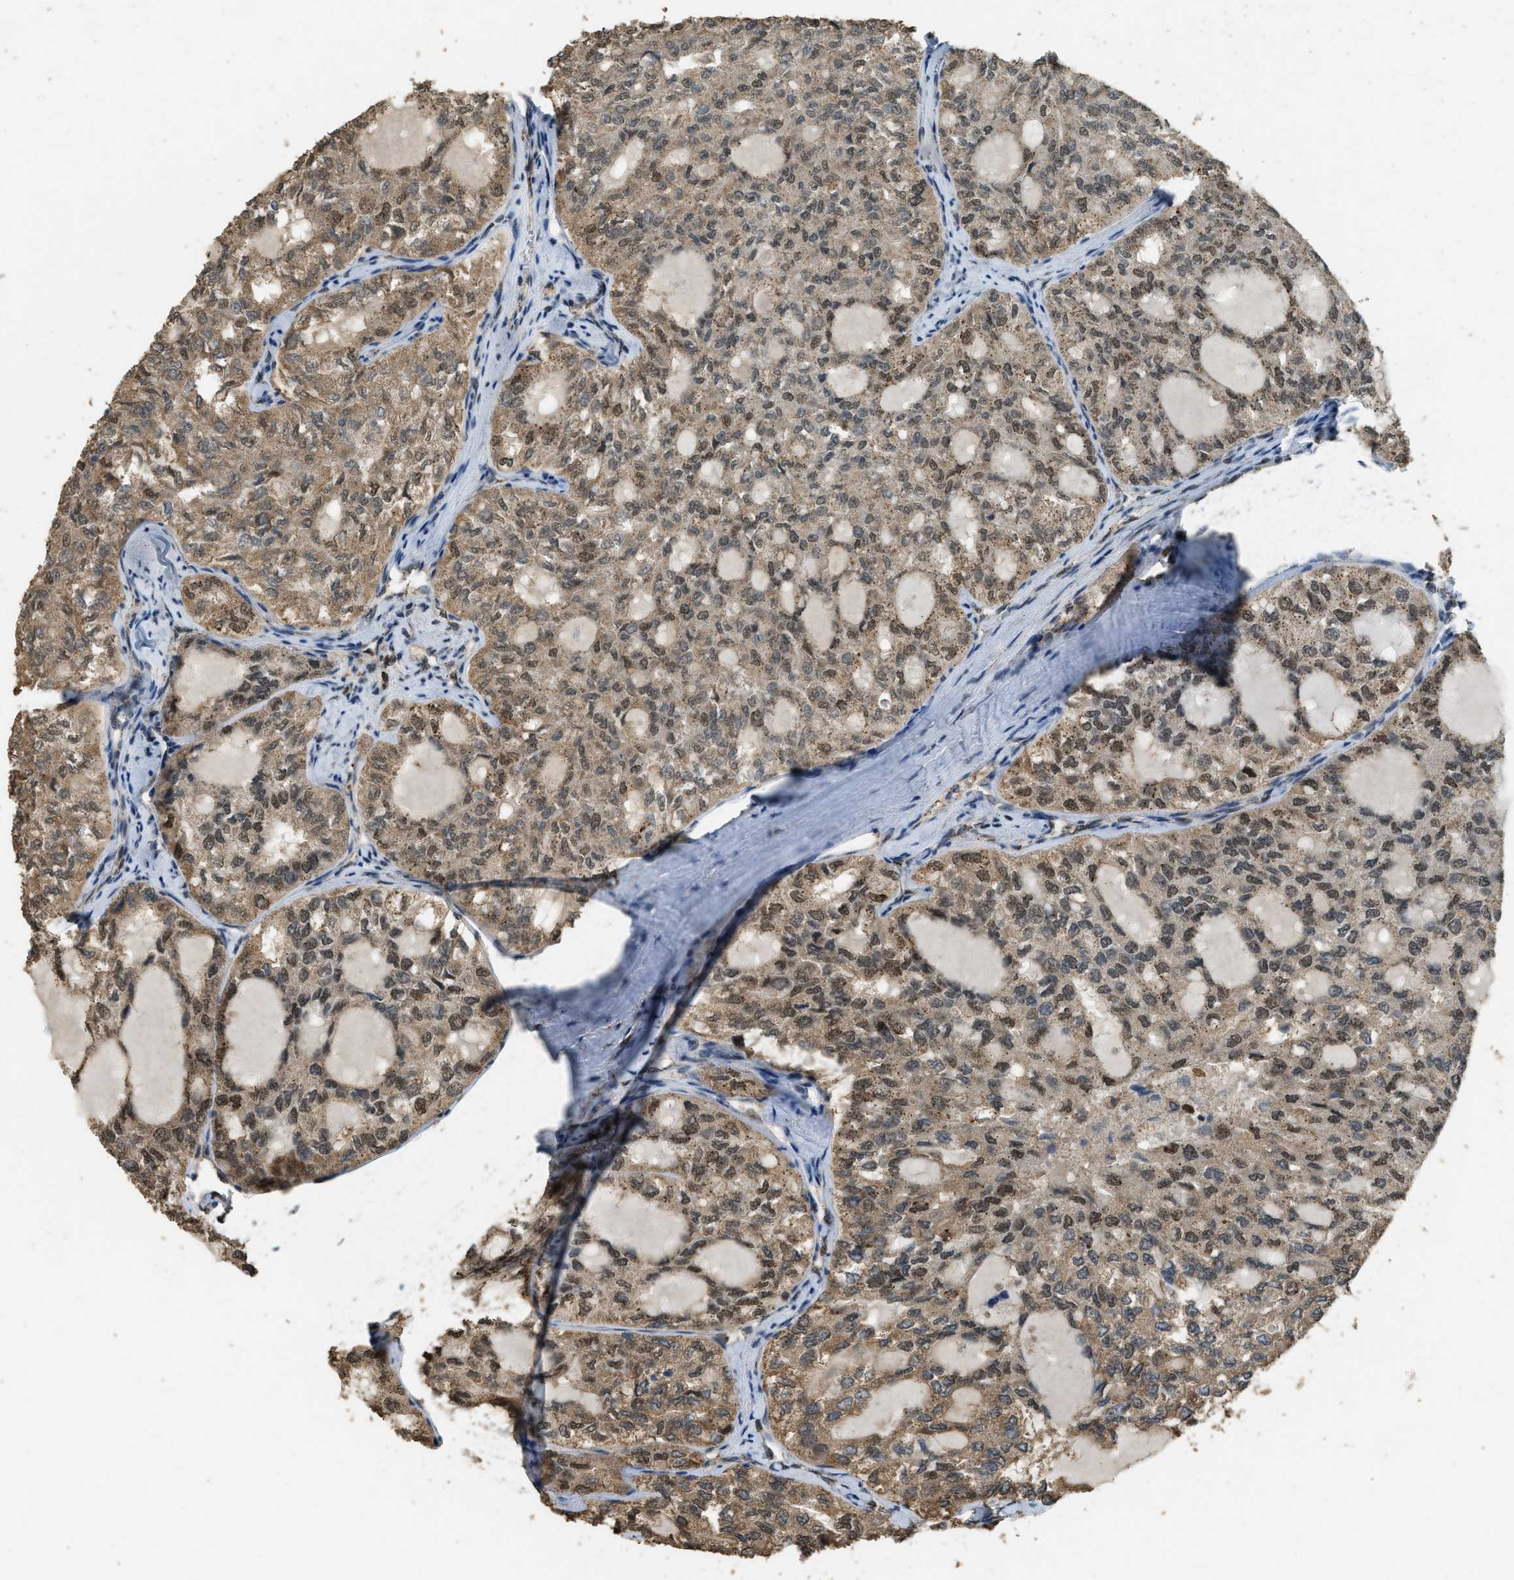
{"staining": {"intensity": "moderate", "quantity": ">75%", "location": "cytoplasmic/membranous,nuclear"}, "tissue": "thyroid cancer", "cell_type": "Tumor cells", "image_type": "cancer", "snomed": [{"axis": "morphology", "description": "Follicular adenoma carcinoma, NOS"}, {"axis": "topography", "description": "Thyroid gland"}], "caption": "Brown immunohistochemical staining in human follicular adenoma carcinoma (thyroid) reveals moderate cytoplasmic/membranous and nuclear positivity in approximately >75% of tumor cells. The staining is performed using DAB (3,3'-diaminobenzidine) brown chromogen to label protein expression. The nuclei are counter-stained blue using hematoxylin.", "gene": "IPO7", "patient": {"sex": "male", "age": 75}}